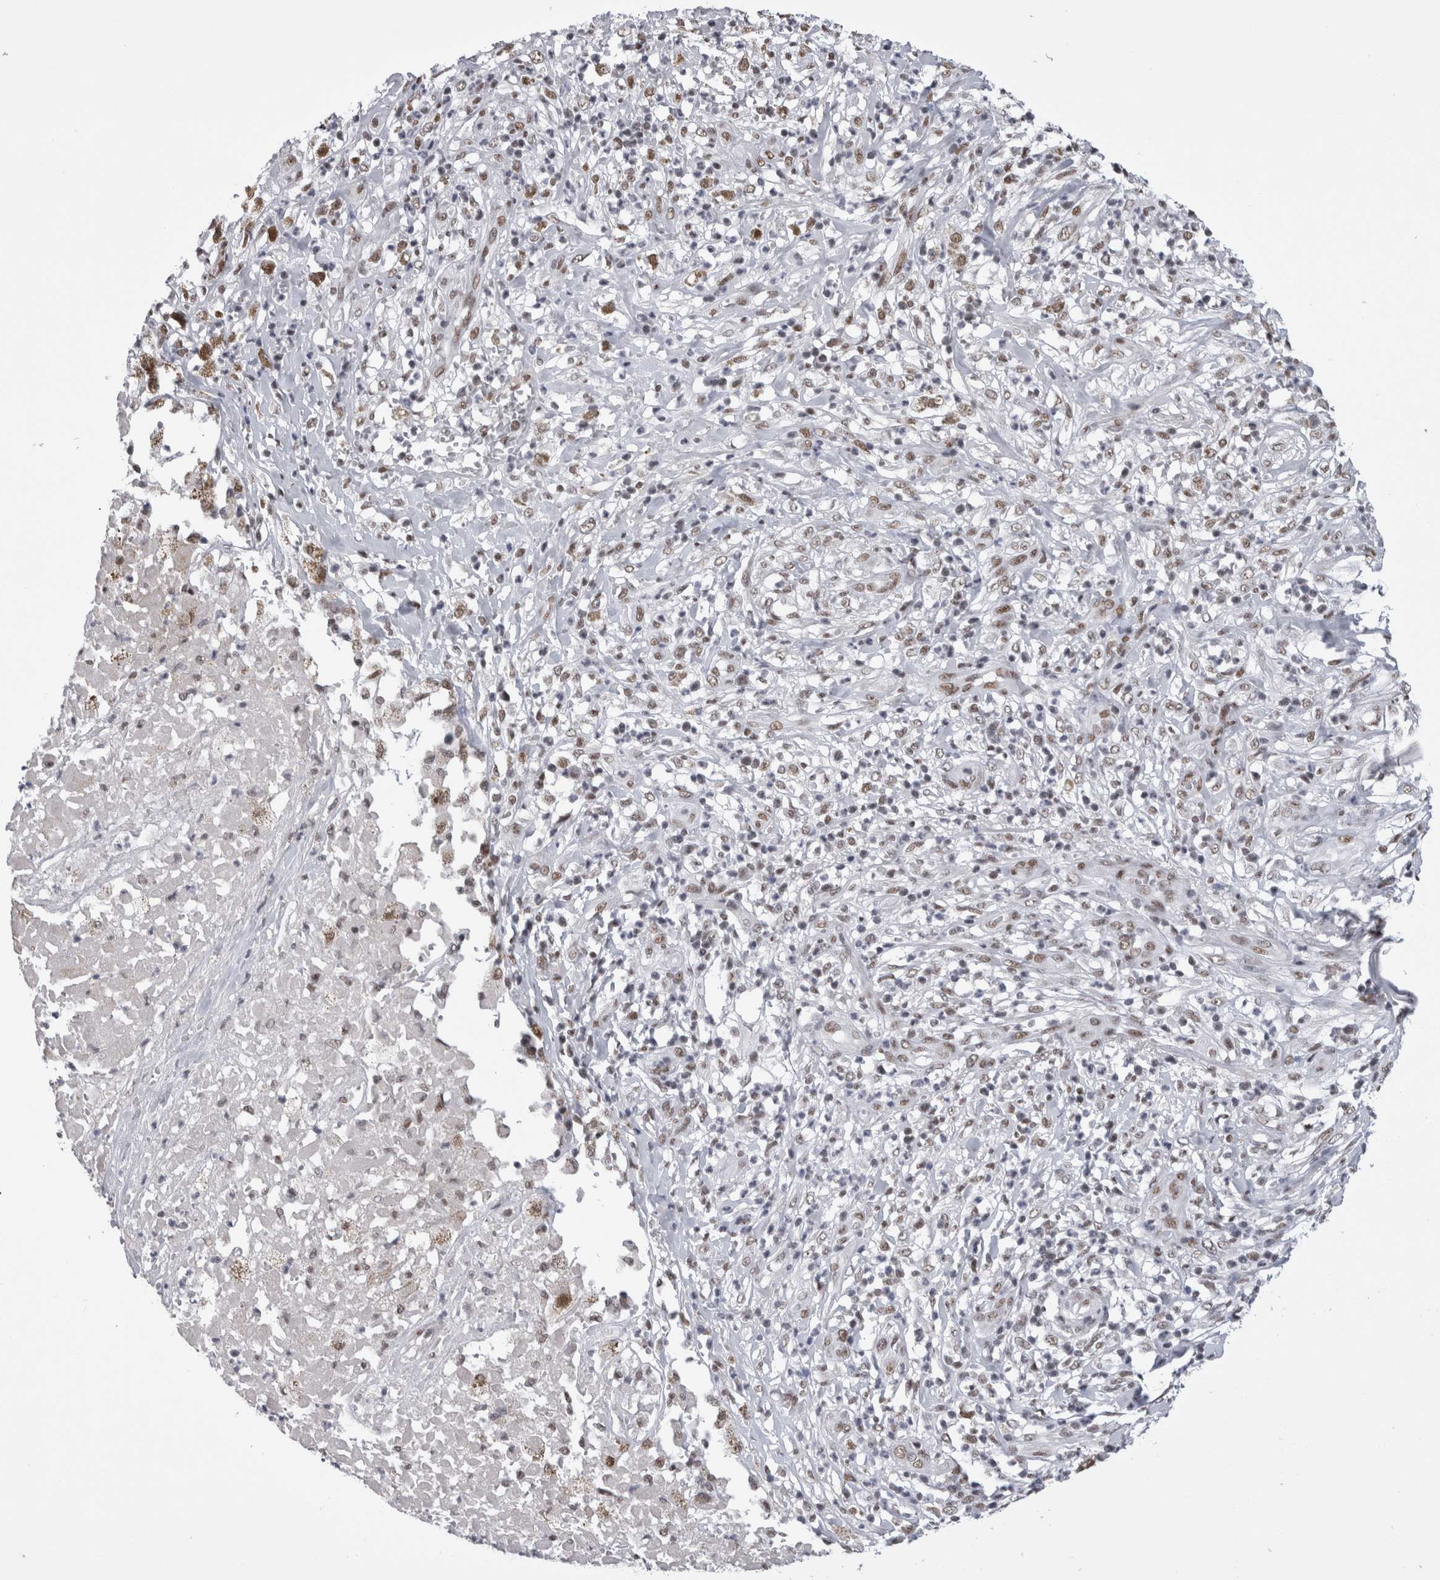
{"staining": {"intensity": "moderate", "quantity": ">75%", "location": "nuclear"}, "tissue": "melanoma", "cell_type": "Tumor cells", "image_type": "cancer", "snomed": [{"axis": "morphology", "description": "Necrosis, NOS"}, {"axis": "morphology", "description": "Malignant melanoma, NOS"}, {"axis": "topography", "description": "Skin"}], "caption": "DAB immunohistochemical staining of melanoma demonstrates moderate nuclear protein expression in approximately >75% of tumor cells.", "gene": "API5", "patient": {"sex": "female", "age": 87}}